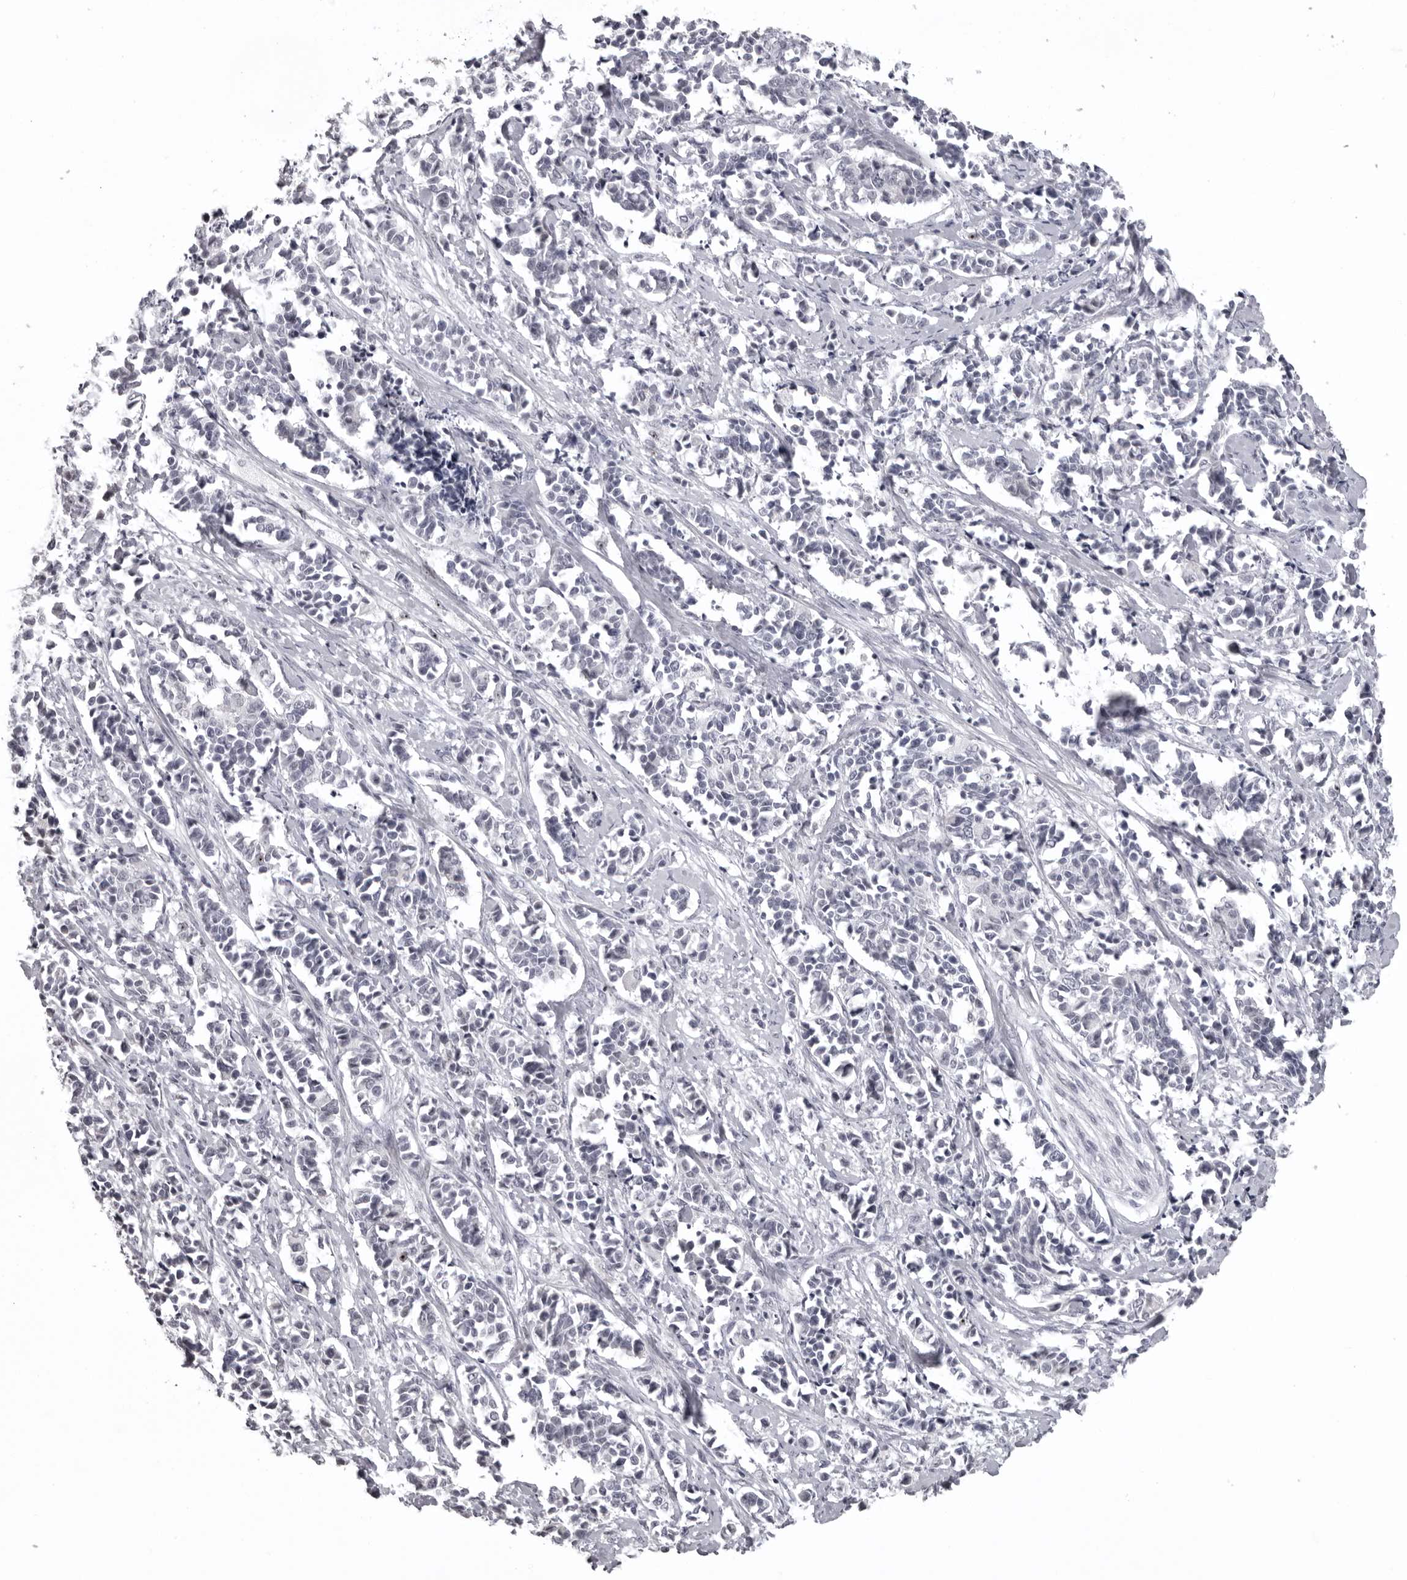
{"staining": {"intensity": "negative", "quantity": "none", "location": "none"}, "tissue": "cervical cancer", "cell_type": "Tumor cells", "image_type": "cancer", "snomed": [{"axis": "morphology", "description": "Normal tissue, NOS"}, {"axis": "morphology", "description": "Squamous cell carcinoma, NOS"}, {"axis": "topography", "description": "Cervix"}], "caption": "Tumor cells show no significant staining in cervical cancer (squamous cell carcinoma).", "gene": "HELZ", "patient": {"sex": "female", "age": 35}}